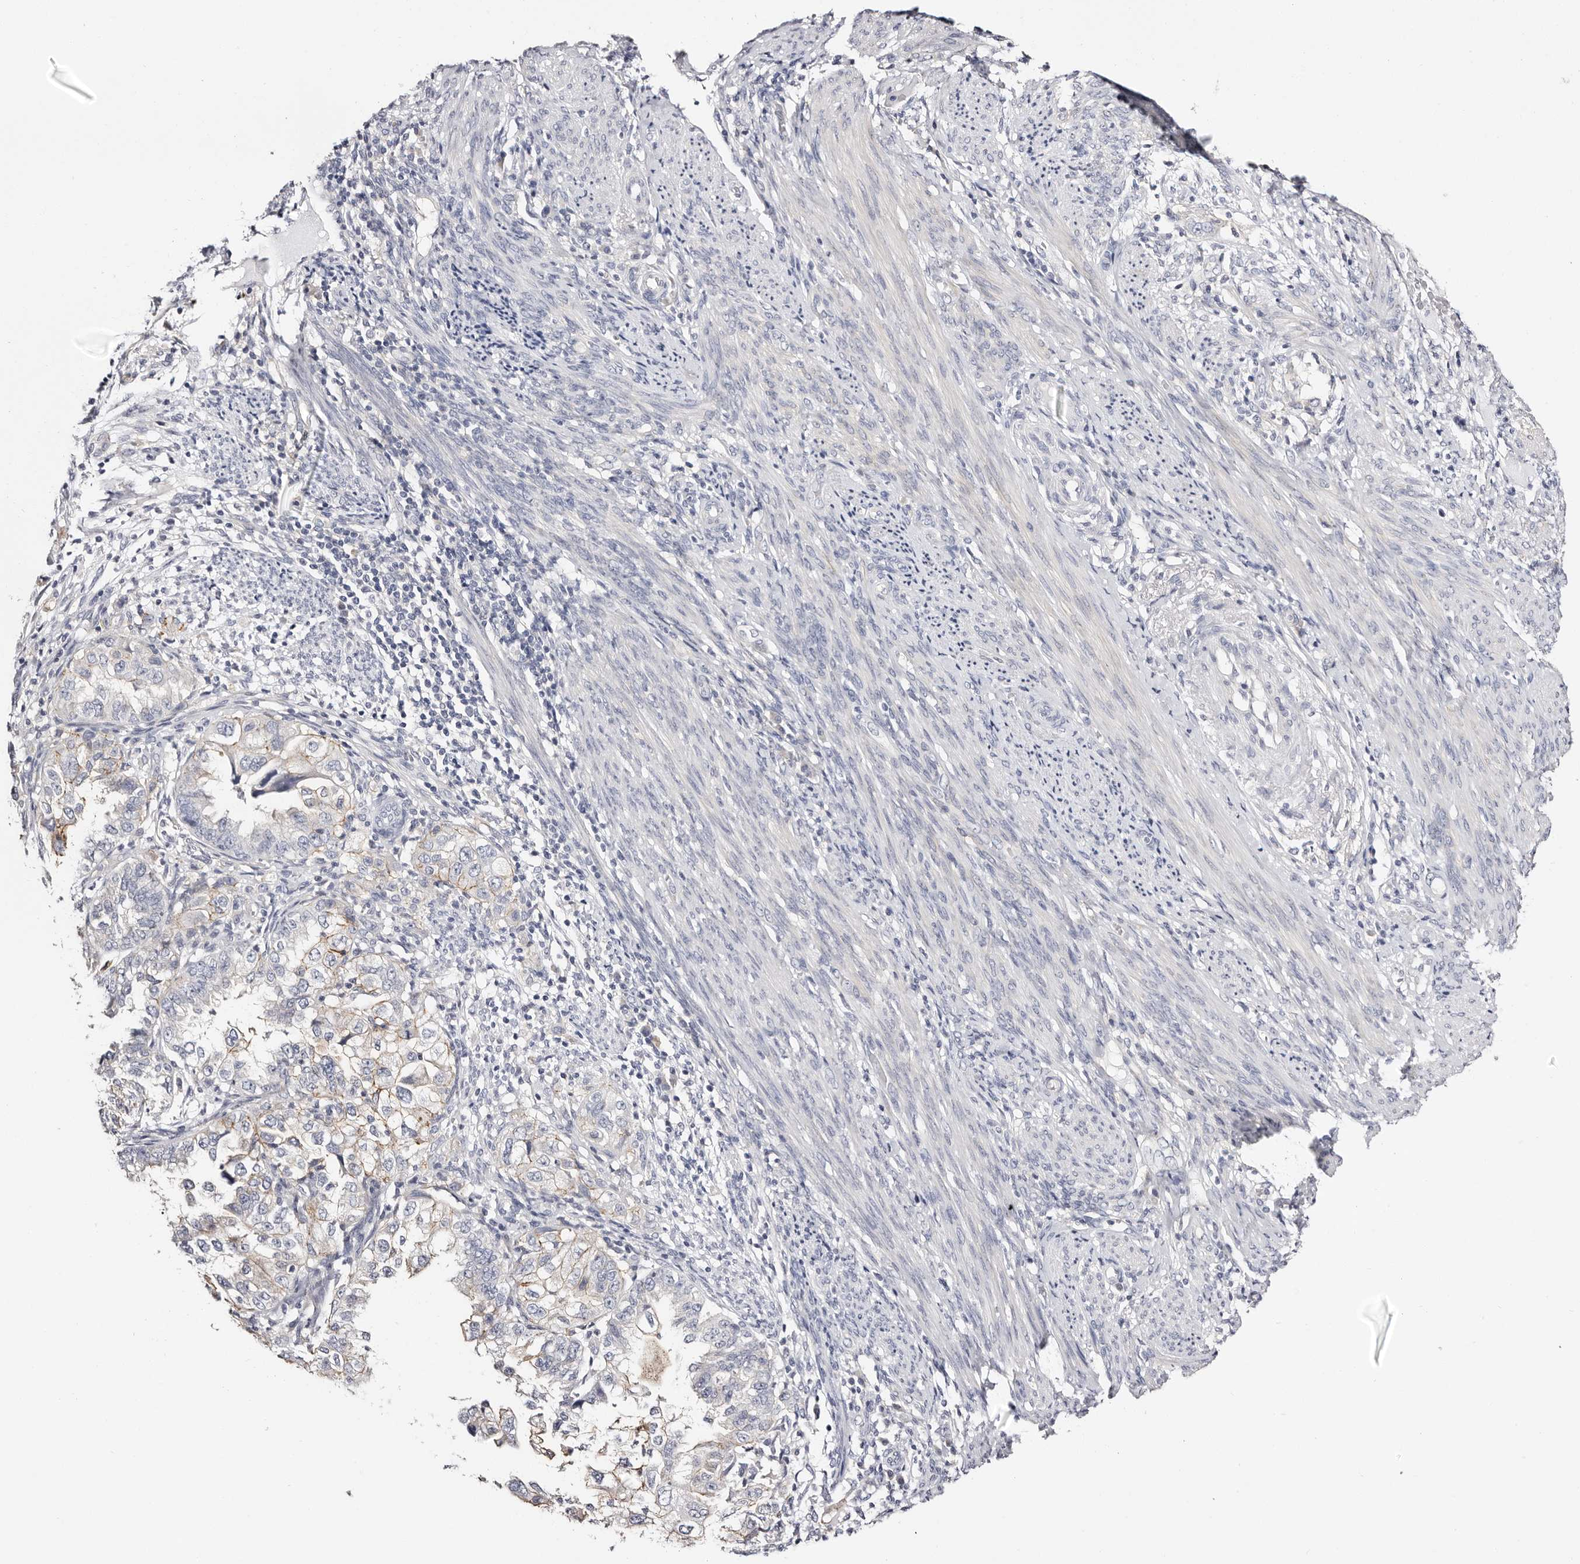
{"staining": {"intensity": "weak", "quantity": "<25%", "location": "cytoplasmic/membranous"}, "tissue": "endometrial cancer", "cell_type": "Tumor cells", "image_type": "cancer", "snomed": [{"axis": "morphology", "description": "Adenocarcinoma, NOS"}, {"axis": "topography", "description": "Endometrium"}], "caption": "Human endometrial cancer (adenocarcinoma) stained for a protein using immunohistochemistry (IHC) exhibits no positivity in tumor cells.", "gene": "ROM1", "patient": {"sex": "female", "age": 85}}